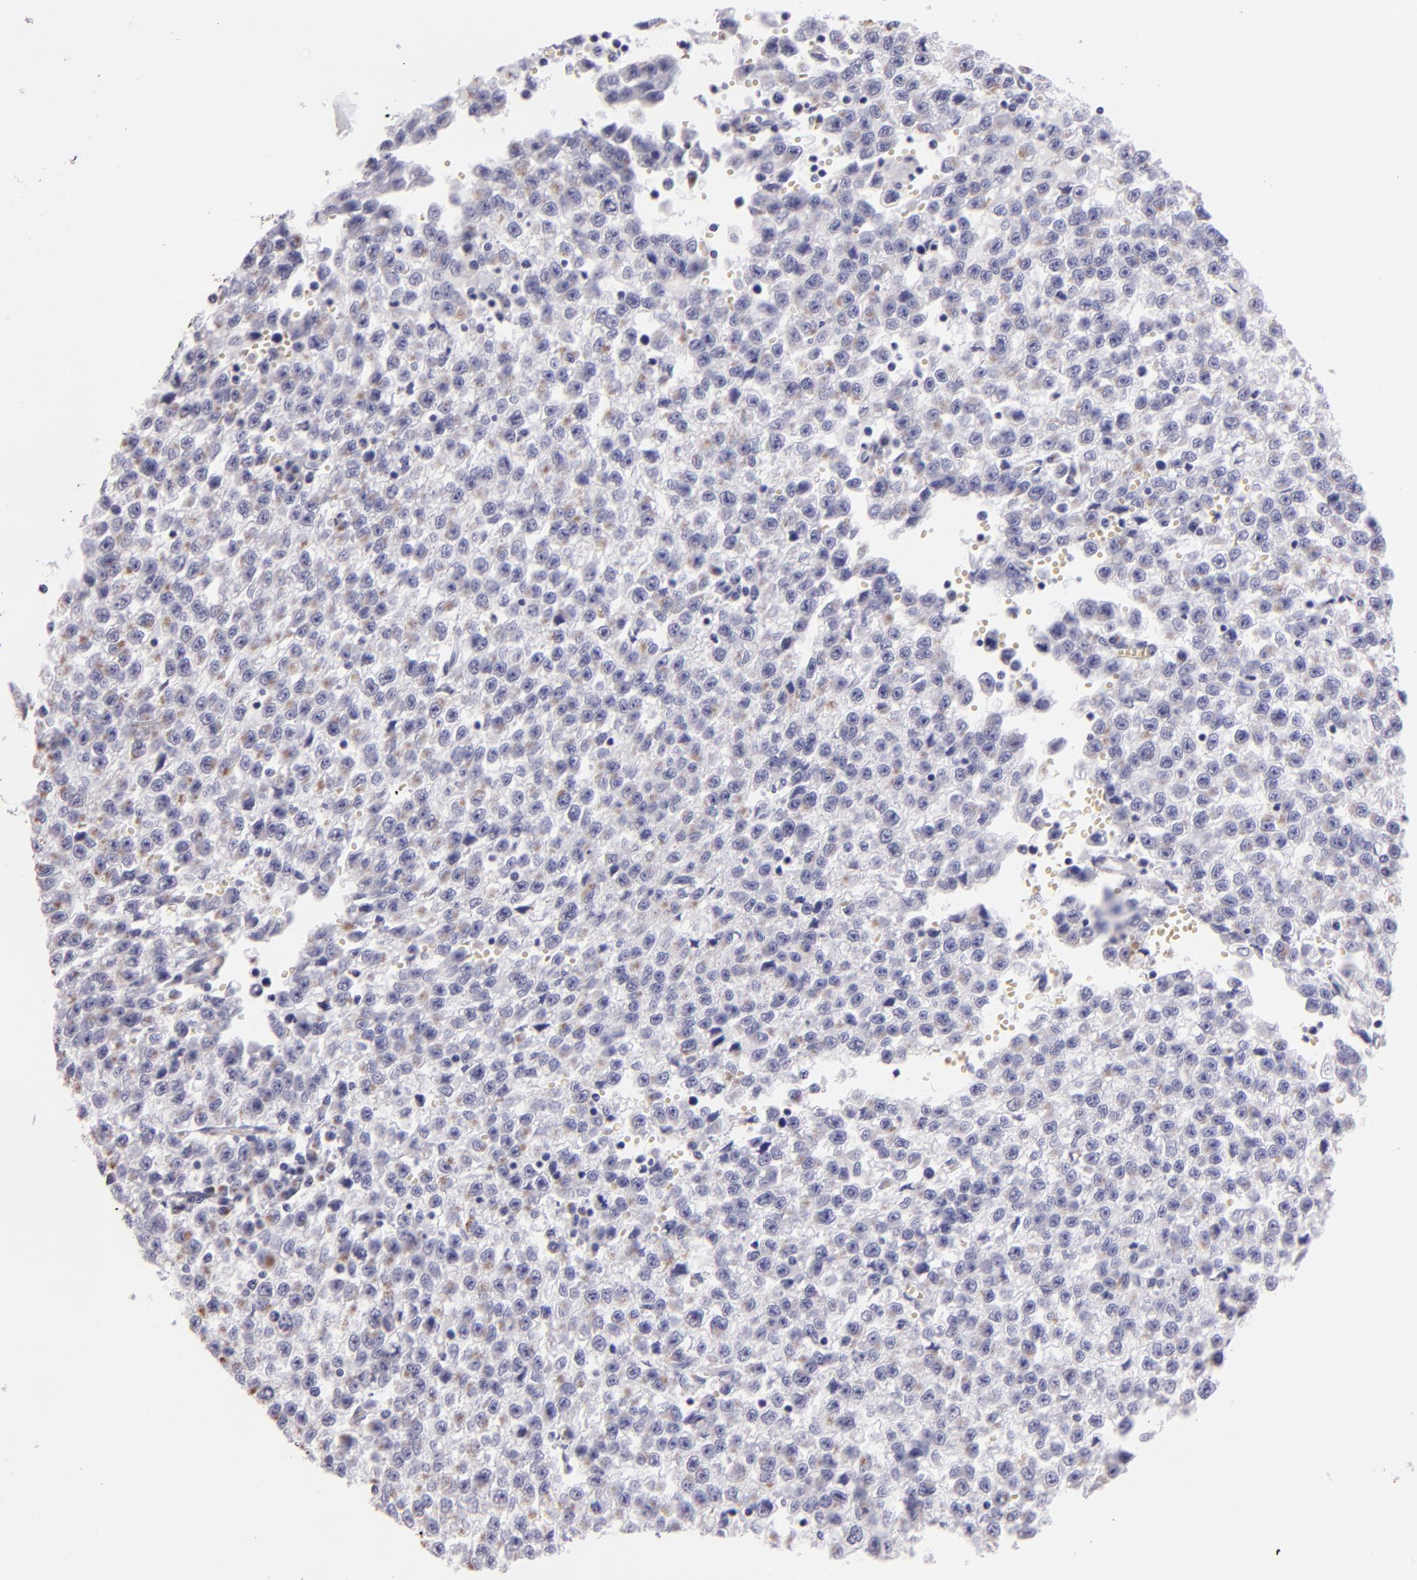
{"staining": {"intensity": "negative", "quantity": "none", "location": "none"}, "tissue": "testis cancer", "cell_type": "Tumor cells", "image_type": "cancer", "snomed": [{"axis": "morphology", "description": "Seminoma, NOS"}, {"axis": "topography", "description": "Testis"}], "caption": "A micrograph of testis cancer (seminoma) stained for a protein reveals no brown staining in tumor cells.", "gene": "MUC5AC", "patient": {"sex": "male", "age": 35}}